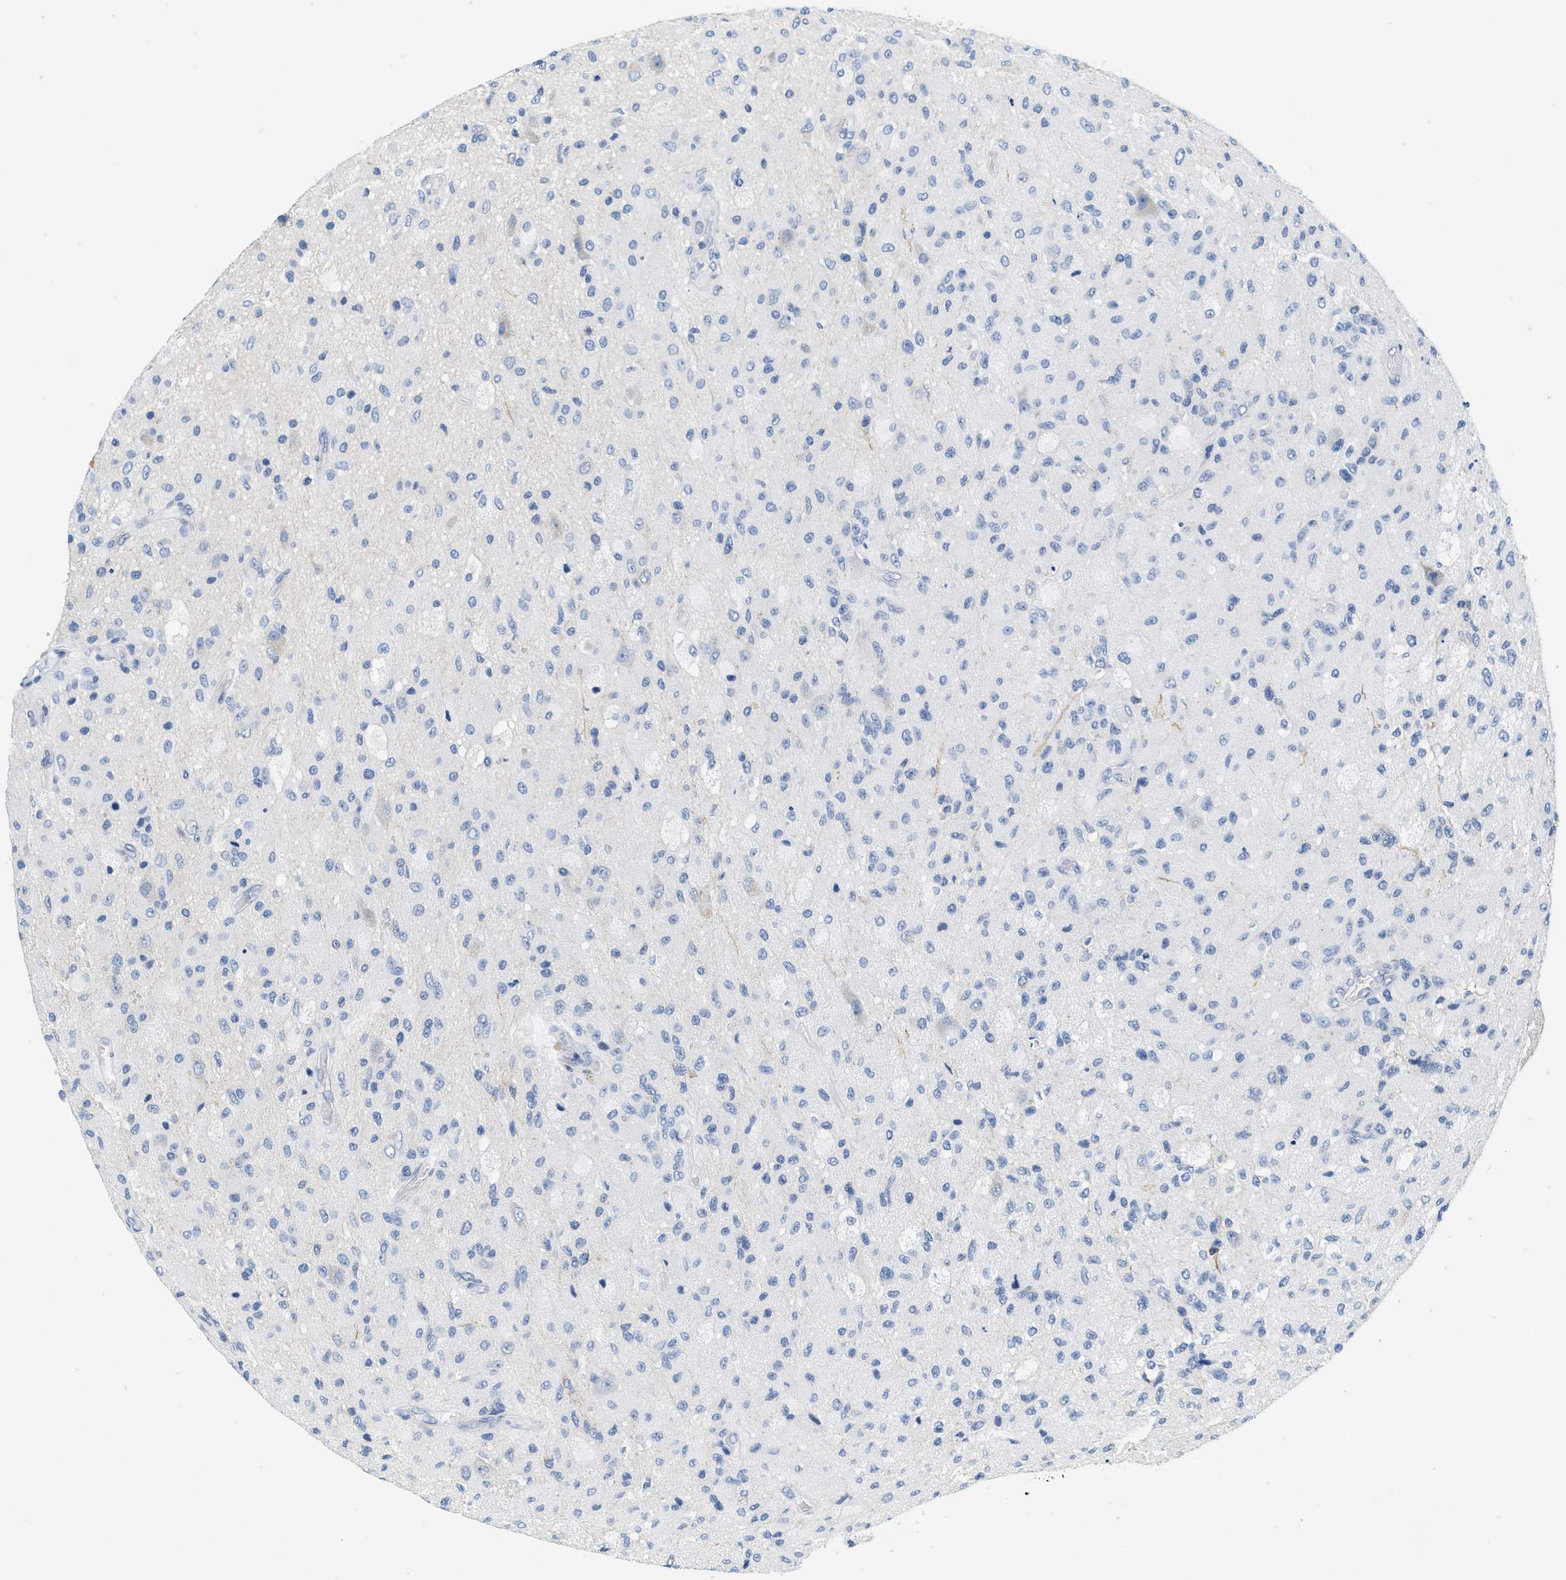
{"staining": {"intensity": "negative", "quantity": "none", "location": "none"}, "tissue": "glioma", "cell_type": "Tumor cells", "image_type": "cancer", "snomed": [{"axis": "morphology", "description": "Normal tissue, NOS"}, {"axis": "morphology", "description": "Glioma, malignant, High grade"}, {"axis": "topography", "description": "Cerebral cortex"}], "caption": "Malignant high-grade glioma was stained to show a protein in brown. There is no significant expression in tumor cells. (DAB (3,3'-diaminobenzidine) immunohistochemistry with hematoxylin counter stain).", "gene": "ABCB11", "patient": {"sex": "male", "age": 77}}